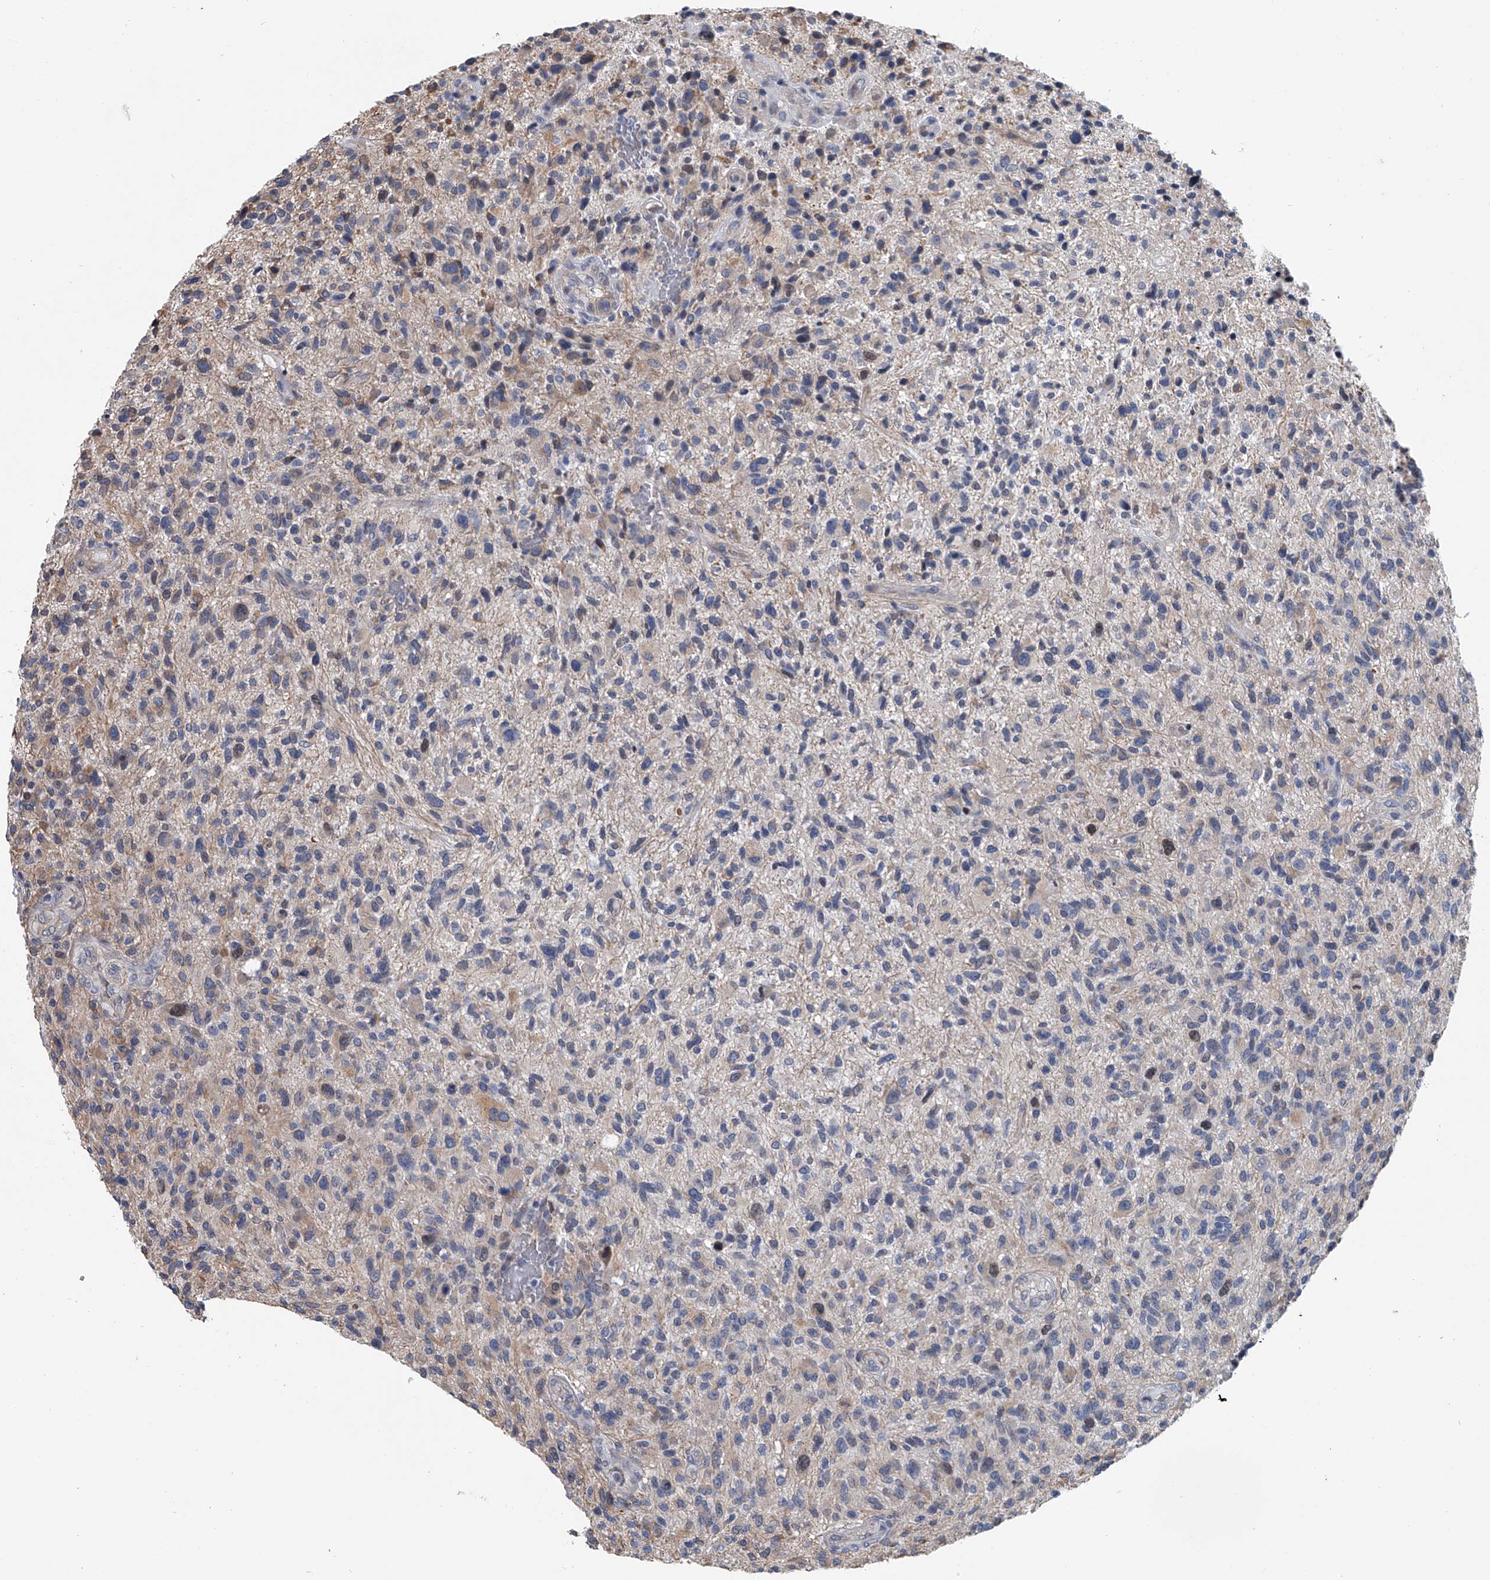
{"staining": {"intensity": "negative", "quantity": "none", "location": "none"}, "tissue": "glioma", "cell_type": "Tumor cells", "image_type": "cancer", "snomed": [{"axis": "morphology", "description": "Glioma, malignant, High grade"}, {"axis": "topography", "description": "Brain"}], "caption": "Glioma stained for a protein using immunohistochemistry reveals no expression tumor cells.", "gene": "ABCG1", "patient": {"sex": "male", "age": 47}}